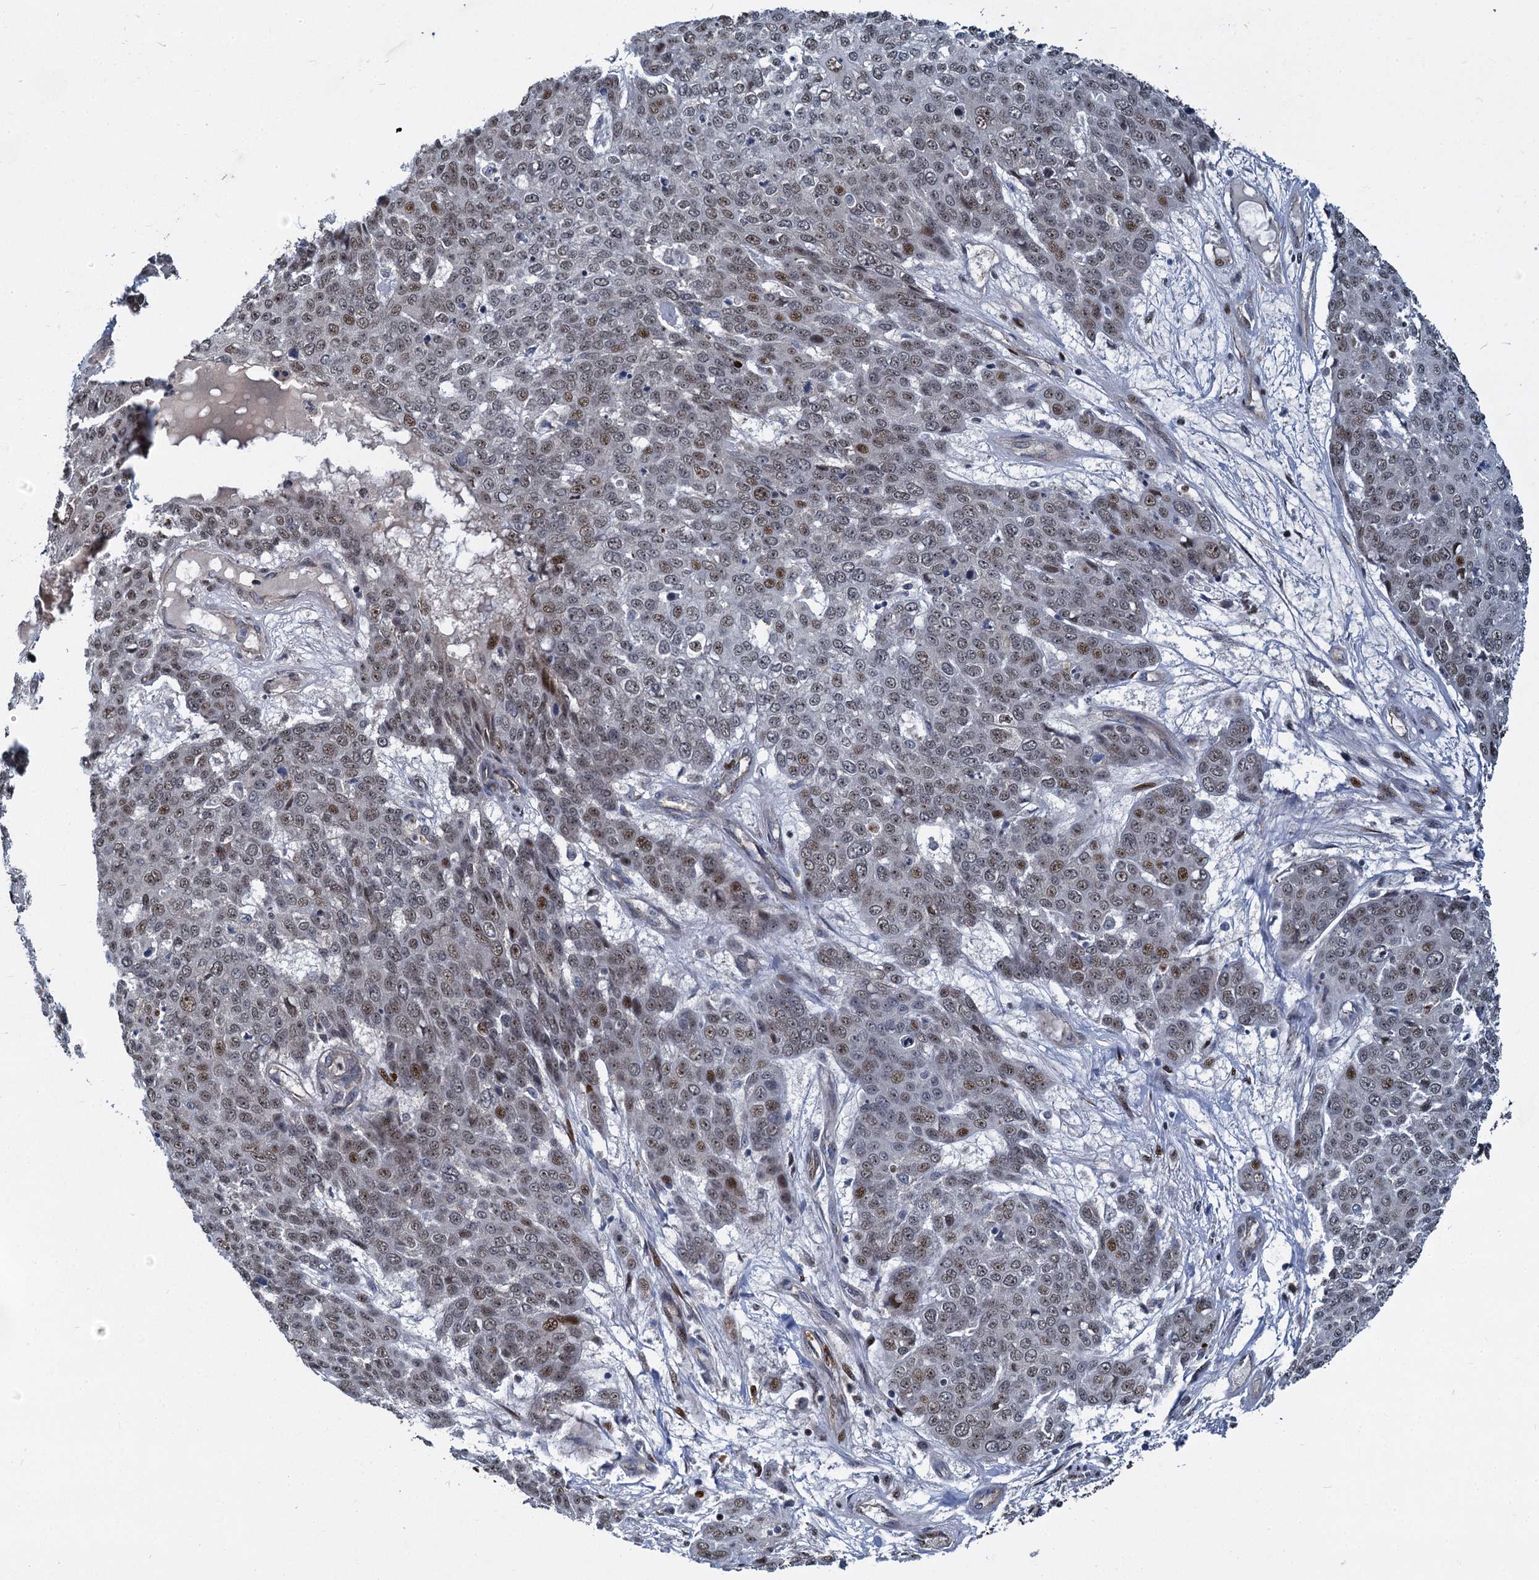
{"staining": {"intensity": "weak", "quantity": ">75%", "location": "nuclear"}, "tissue": "skin cancer", "cell_type": "Tumor cells", "image_type": "cancer", "snomed": [{"axis": "morphology", "description": "Squamous cell carcinoma, NOS"}, {"axis": "topography", "description": "Skin"}], "caption": "Human skin cancer (squamous cell carcinoma) stained with a protein marker exhibits weak staining in tumor cells.", "gene": "ANKRD49", "patient": {"sex": "male", "age": 71}}